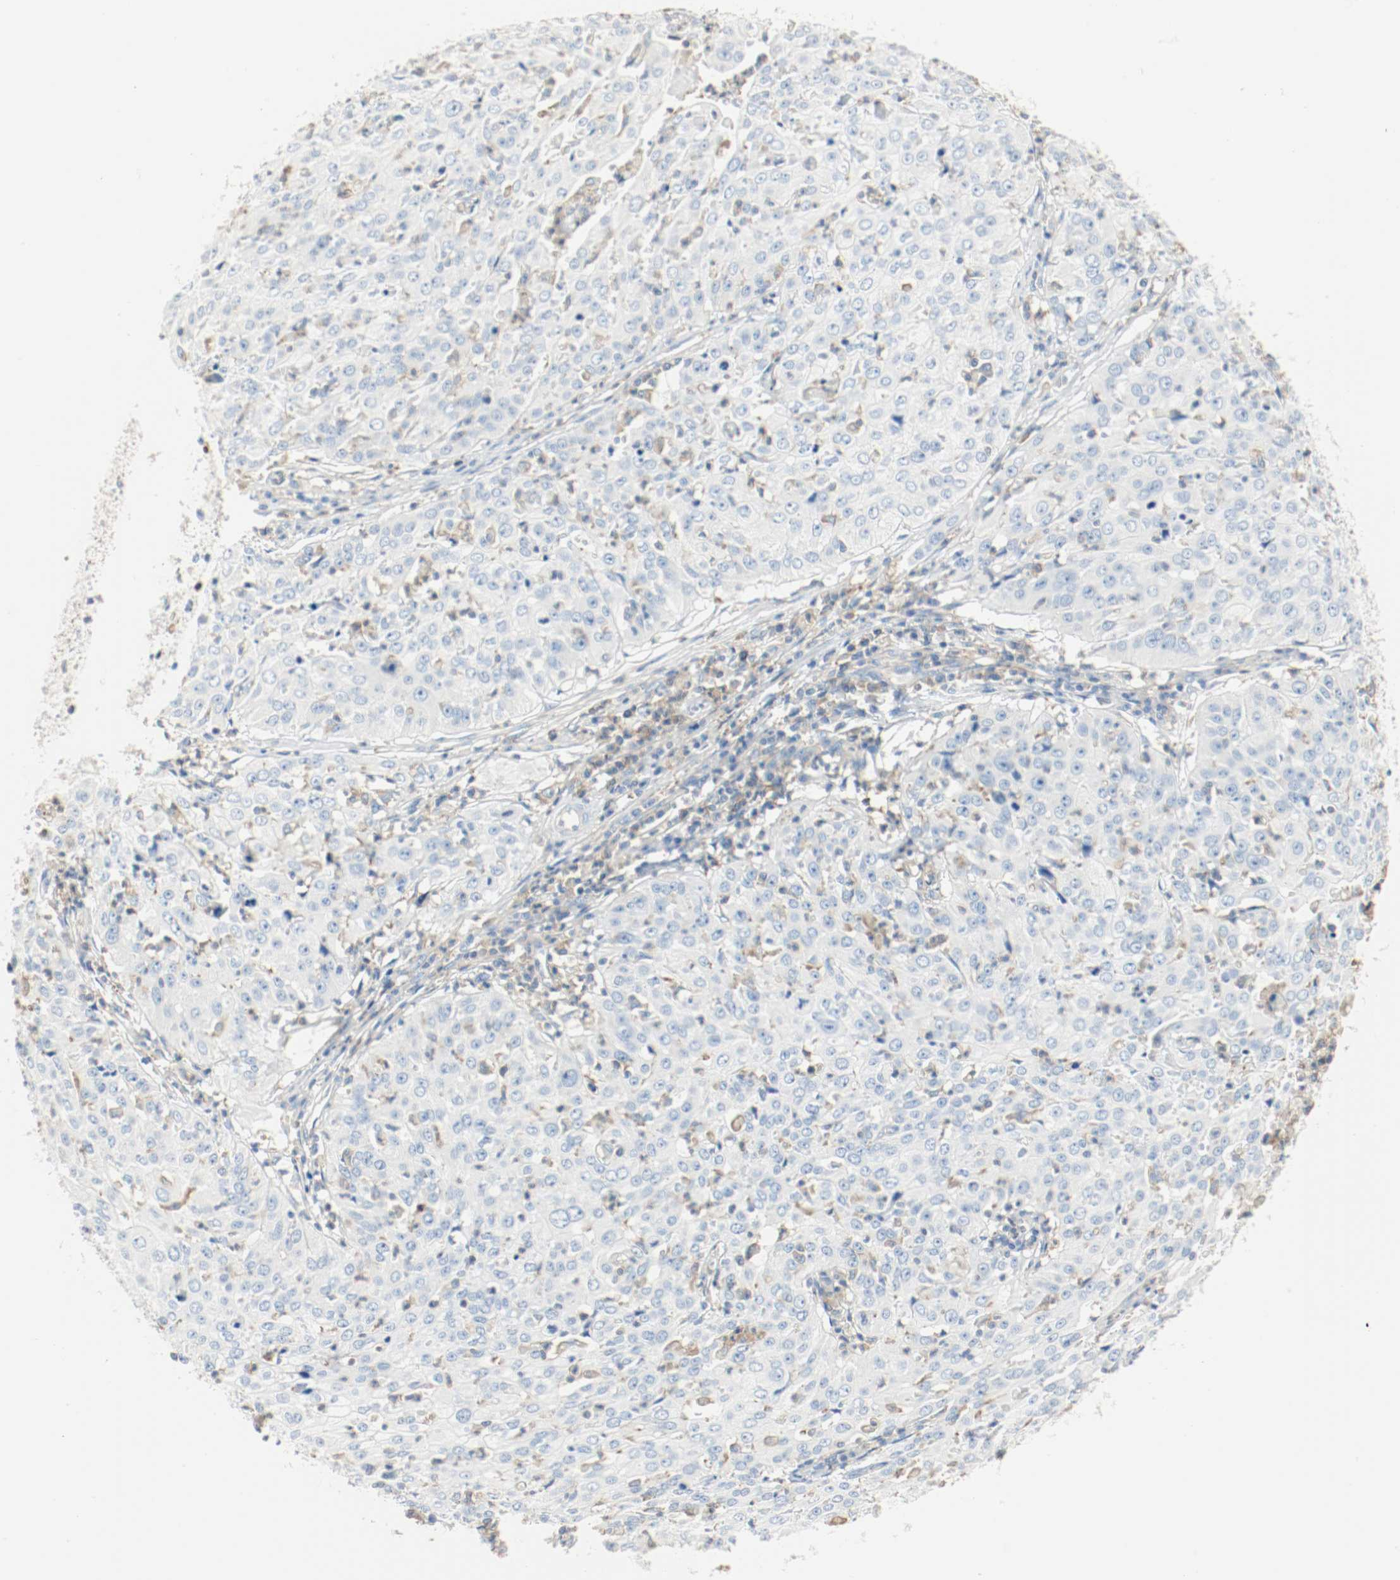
{"staining": {"intensity": "weak", "quantity": "25%-75%", "location": "cytoplasmic/membranous"}, "tissue": "cervical cancer", "cell_type": "Tumor cells", "image_type": "cancer", "snomed": [{"axis": "morphology", "description": "Squamous cell carcinoma, NOS"}, {"axis": "topography", "description": "Cervix"}], "caption": "This histopathology image reveals cervical squamous cell carcinoma stained with immunohistochemistry (IHC) to label a protein in brown. The cytoplasmic/membranous of tumor cells show weak positivity for the protein. Nuclei are counter-stained blue.", "gene": "ARPC1B", "patient": {"sex": "female", "age": 39}}